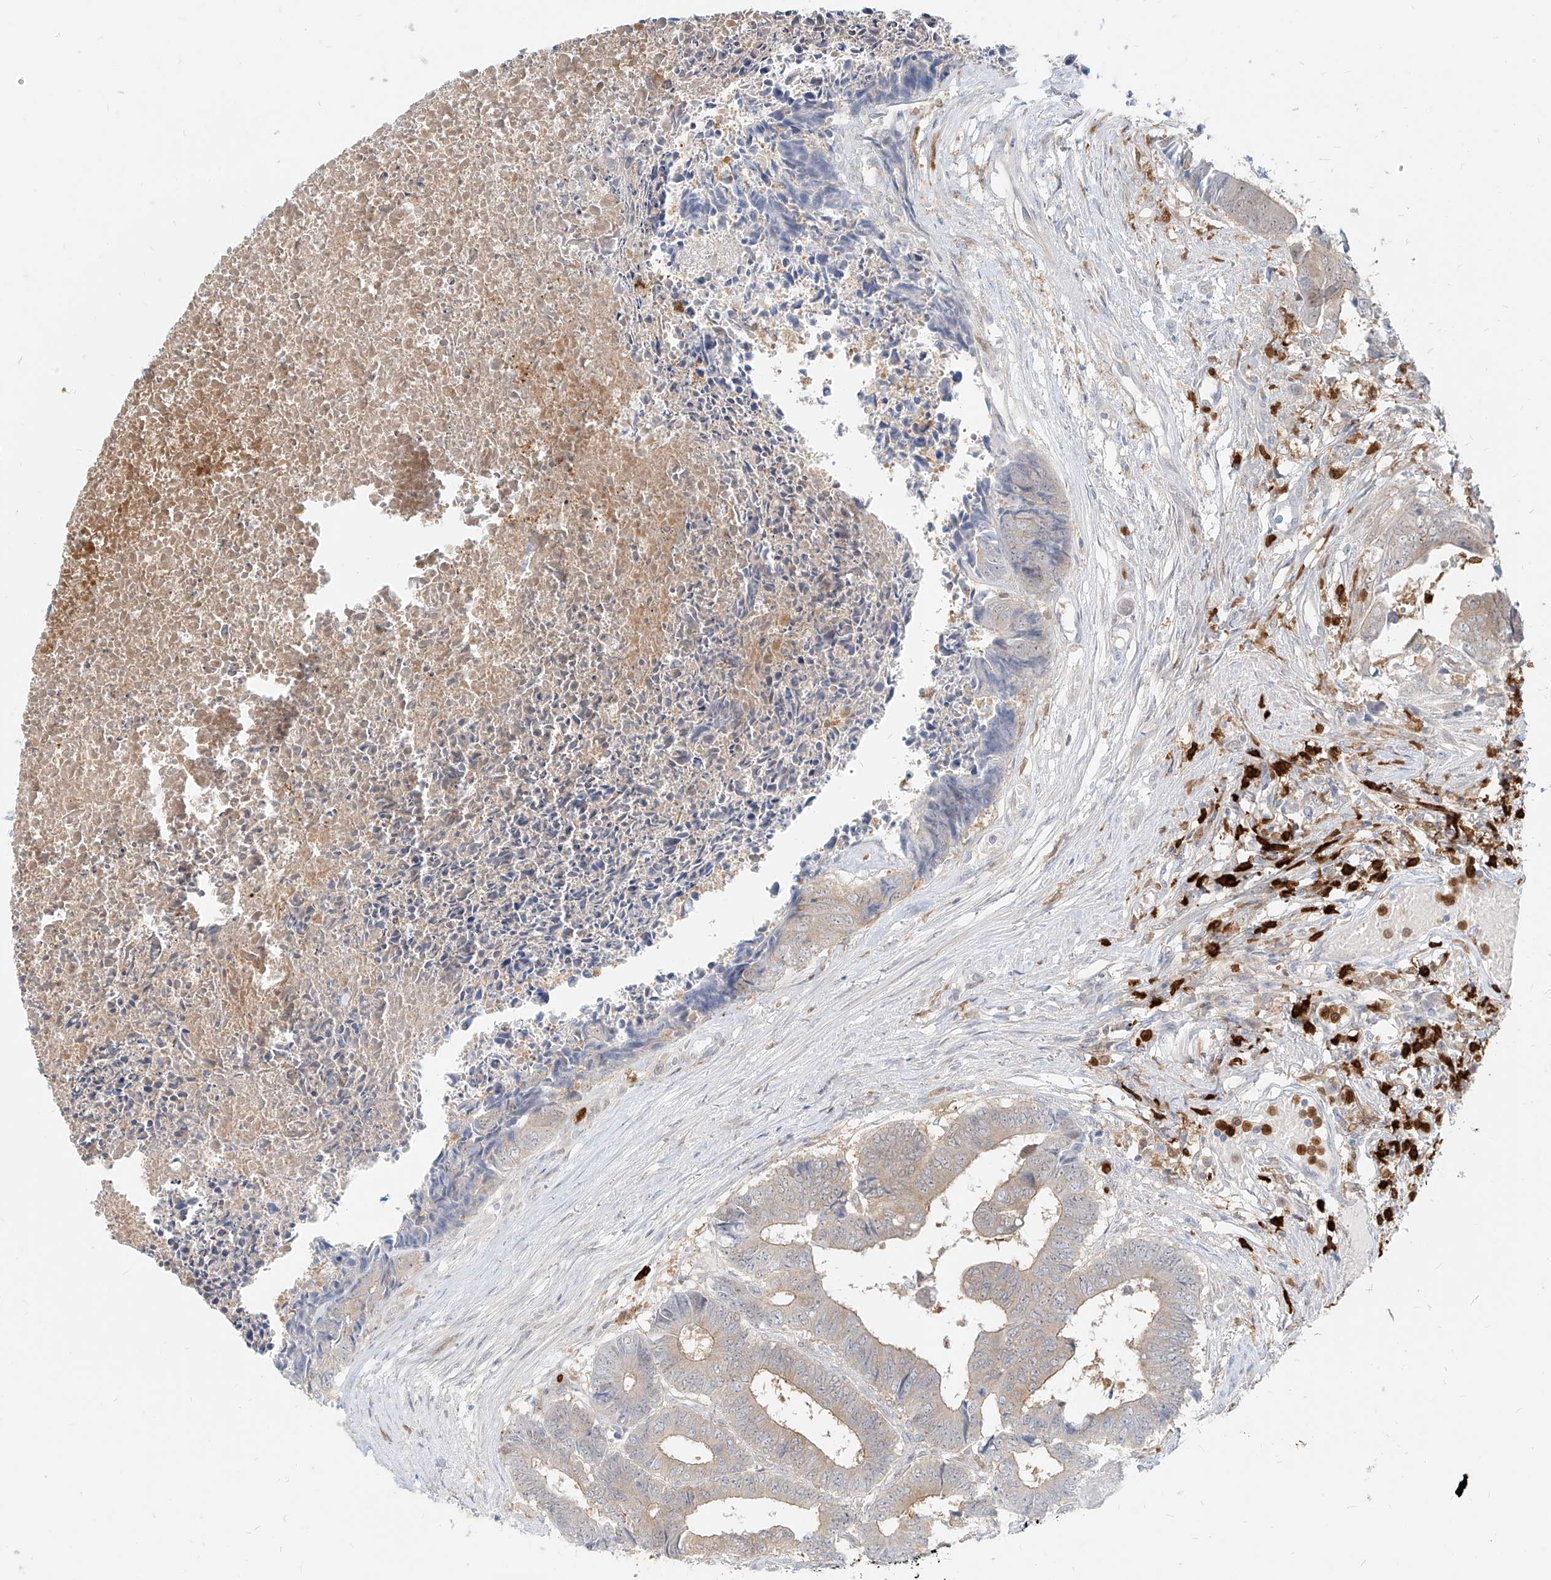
{"staining": {"intensity": "weak", "quantity": "25%-75%", "location": "cytoplasmic/membranous"}, "tissue": "colorectal cancer", "cell_type": "Tumor cells", "image_type": "cancer", "snomed": [{"axis": "morphology", "description": "Adenocarcinoma, NOS"}, {"axis": "topography", "description": "Rectum"}], "caption": "The image displays immunohistochemical staining of colorectal cancer. There is weak cytoplasmic/membranous staining is seen in approximately 25%-75% of tumor cells.", "gene": "PGD", "patient": {"sex": "male", "age": 84}}